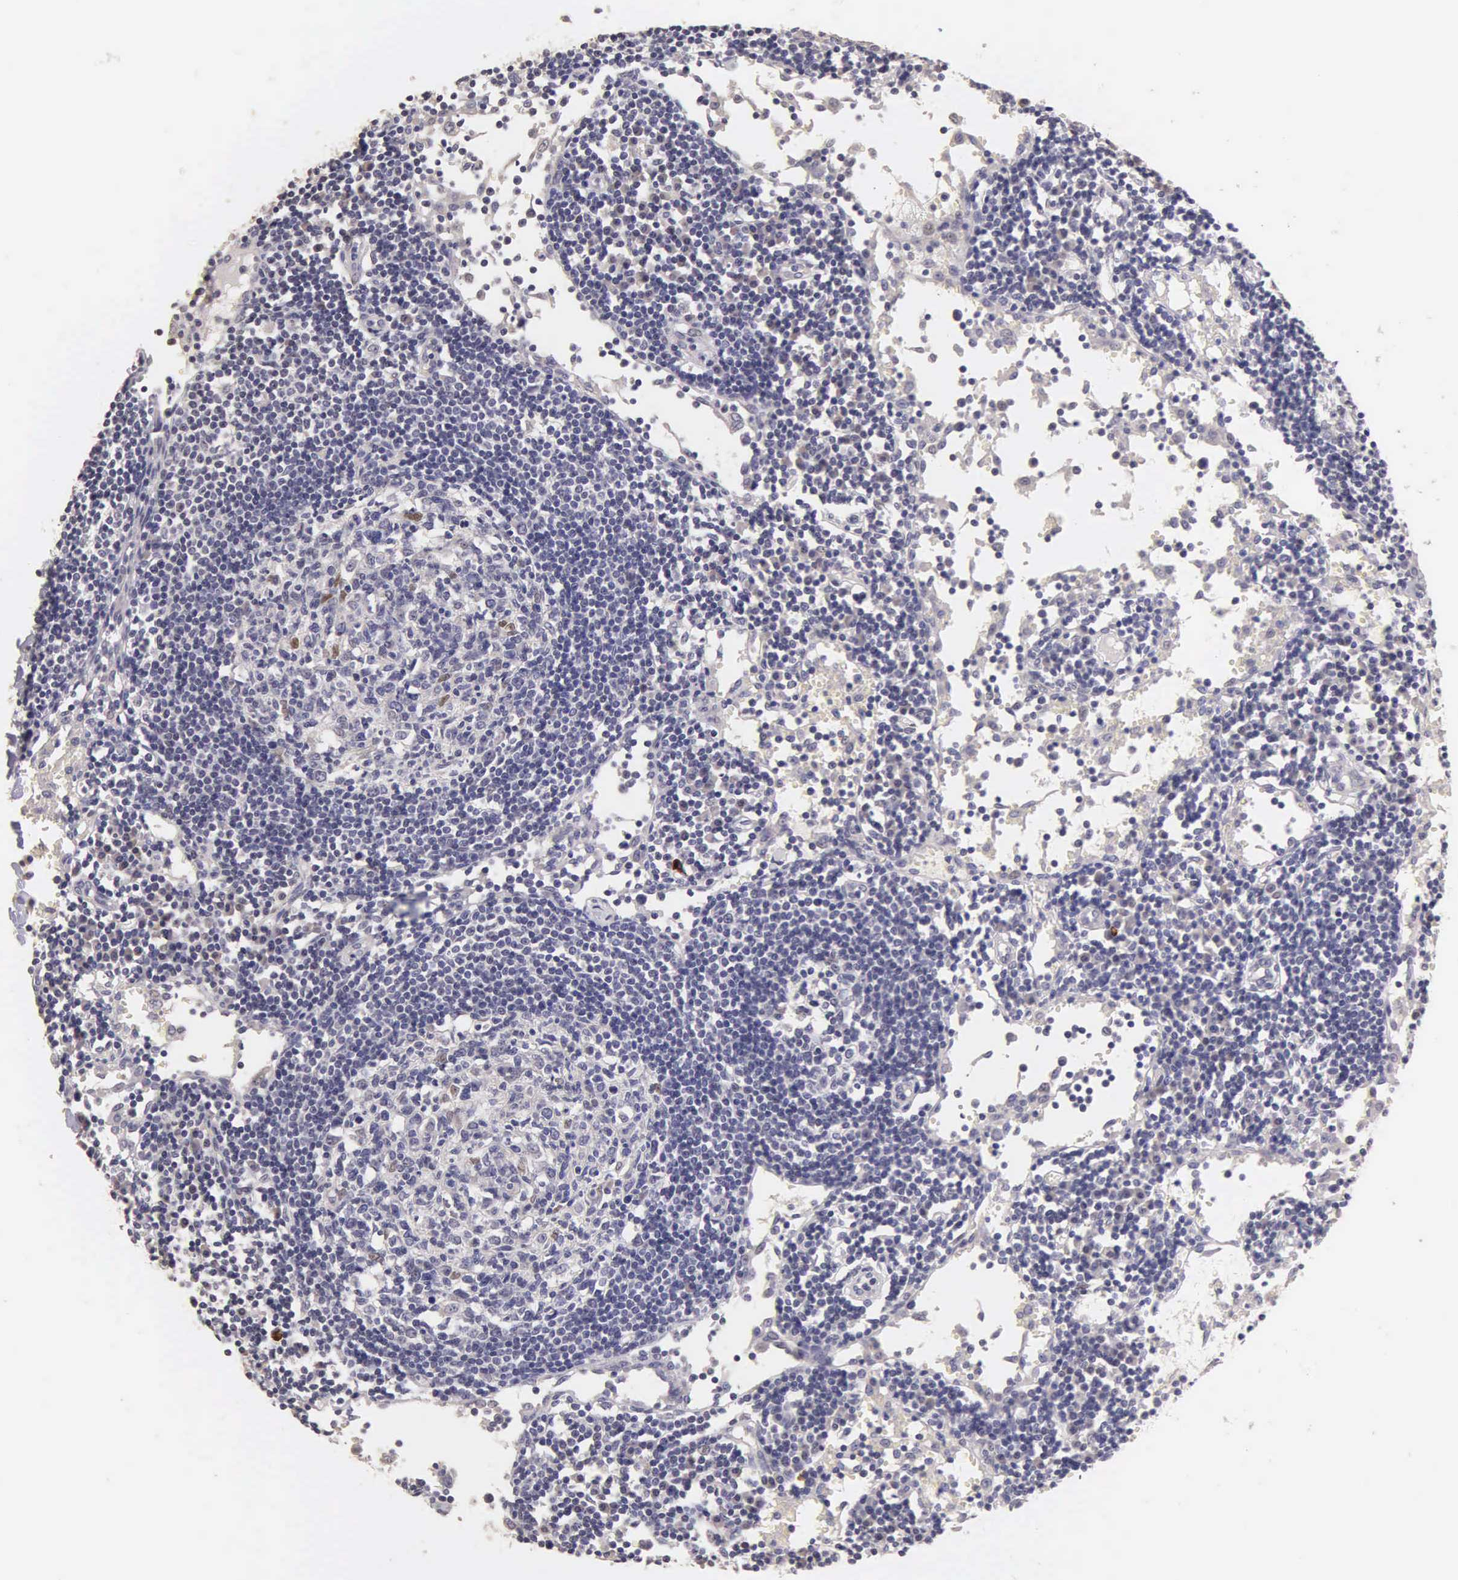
{"staining": {"intensity": "weak", "quantity": "<25%", "location": "nuclear"}, "tissue": "lymph node", "cell_type": "Germinal center cells", "image_type": "normal", "snomed": [{"axis": "morphology", "description": "Normal tissue, NOS"}, {"axis": "topography", "description": "Lymph node"}], "caption": "High power microscopy histopathology image of an immunohistochemistry (IHC) image of benign lymph node, revealing no significant positivity in germinal center cells.", "gene": "ESR1", "patient": {"sex": "female", "age": 55}}